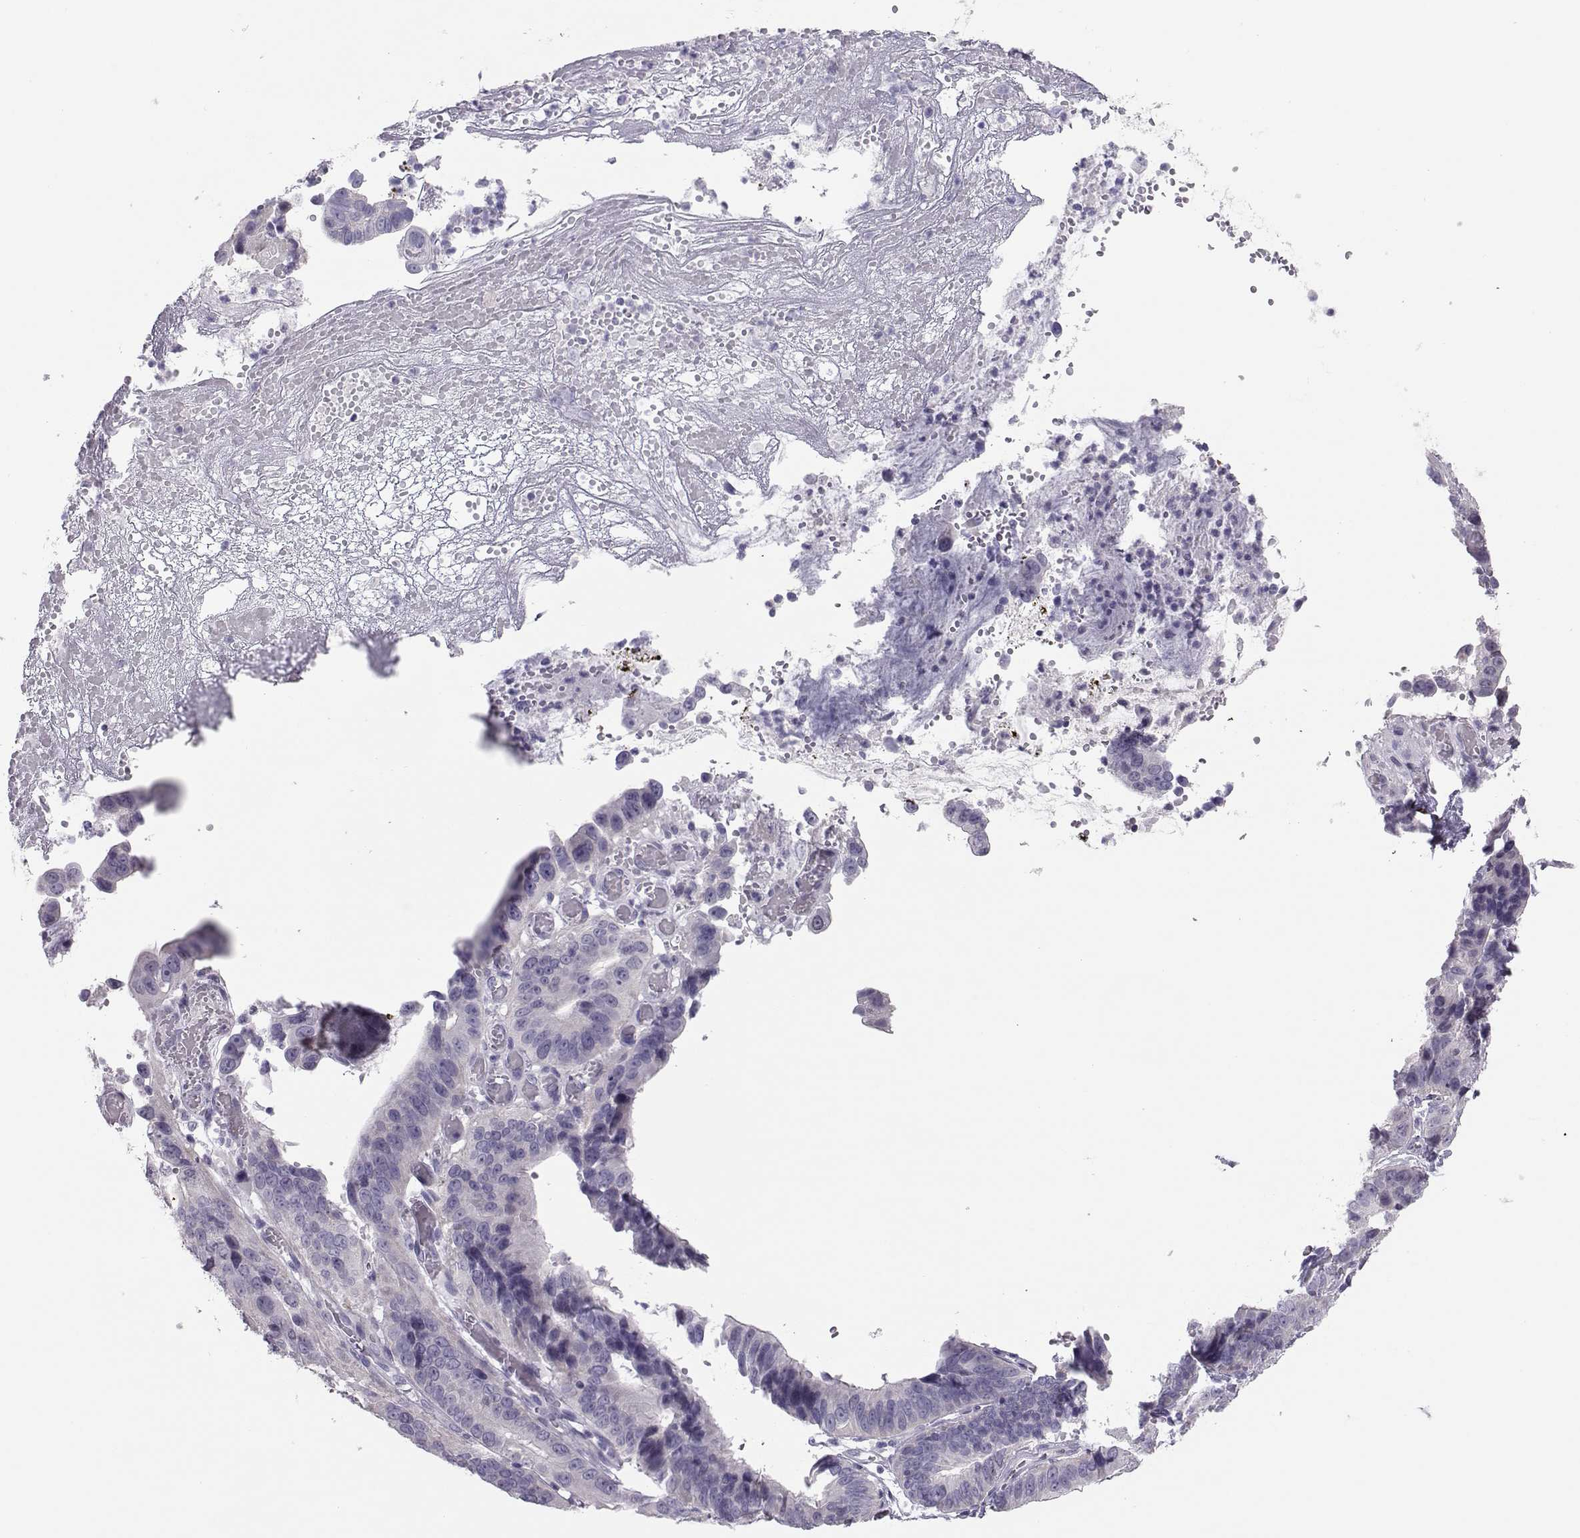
{"staining": {"intensity": "negative", "quantity": "none", "location": "none"}, "tissue": "stomach cancer", "cell_type": "Tumor cells", "image_type": "cancer", "snomed": [{"axis": "morphology", "description": "Adenocarcinoma, NOS"}, {"axis": "topography", "description": "Stomach"}], "caption": "This is an immunohistochemistry (IHC) image of human adenocarcinoma (stomach). There is no expression in tumor cells.", "gene": "TRPM7", "patient": {"sex": "male", "age": 84}}